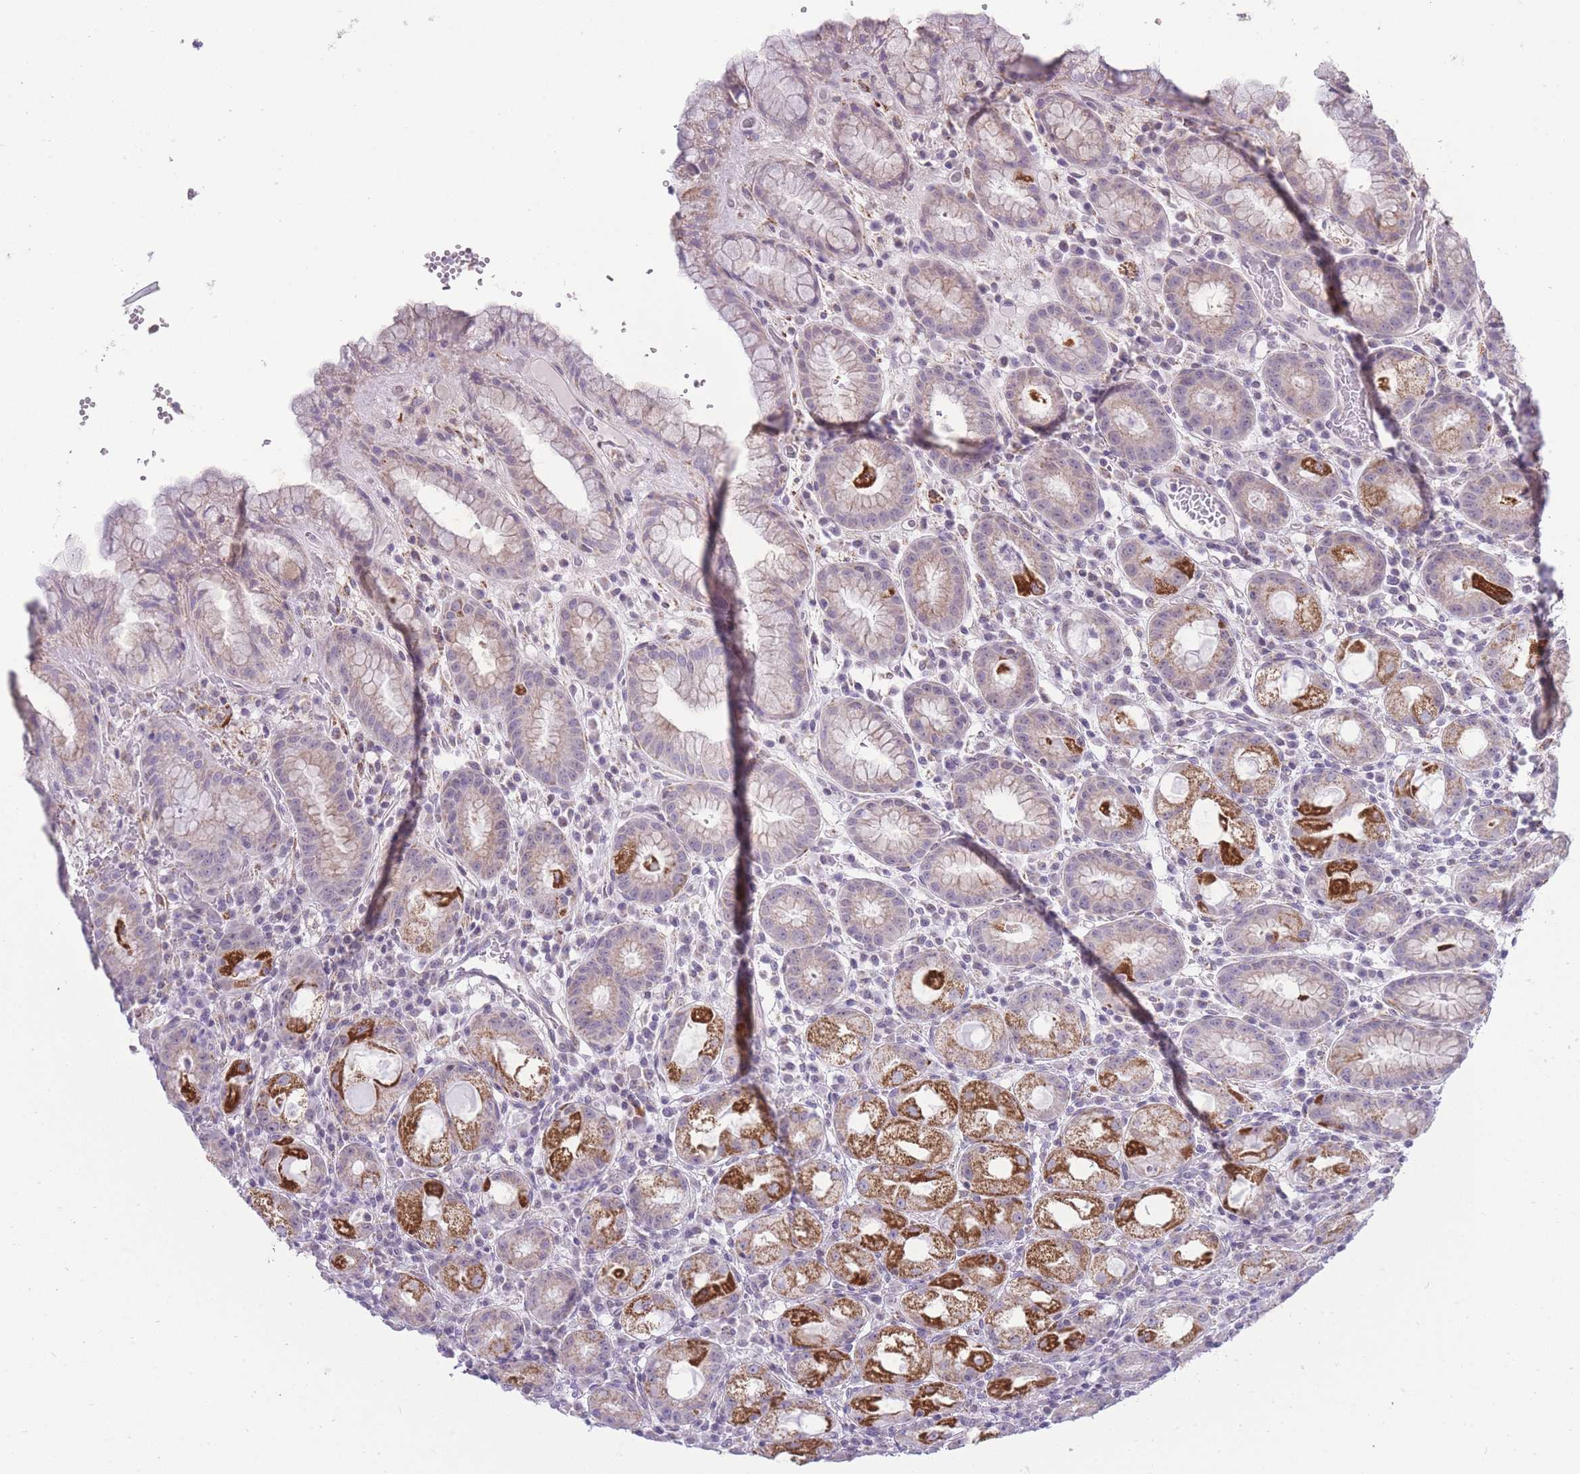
{"staining": {"intensity": "strong", "quantity": "25%-75%", "location": "cytoplasmic/membranous"}, "tissue": "stomach", "cell_type": "Glandular cells", "image_type": "normal", "snomed": [{"axis": "morphology", "description": "Normal tissue, NOS"}, {"axis": "topography", "description": "Stomach, upper"}], "caption": "This micrograph exhibits normal stomach stained with IHC to label a protein in brown. The cytoplasmic/membranous of glandular cells show strong positivity for the protein. Nuclei are counter-stained blue.", "gene": "ZBTB24", "patient": {"sex": "male", "age": 52}}